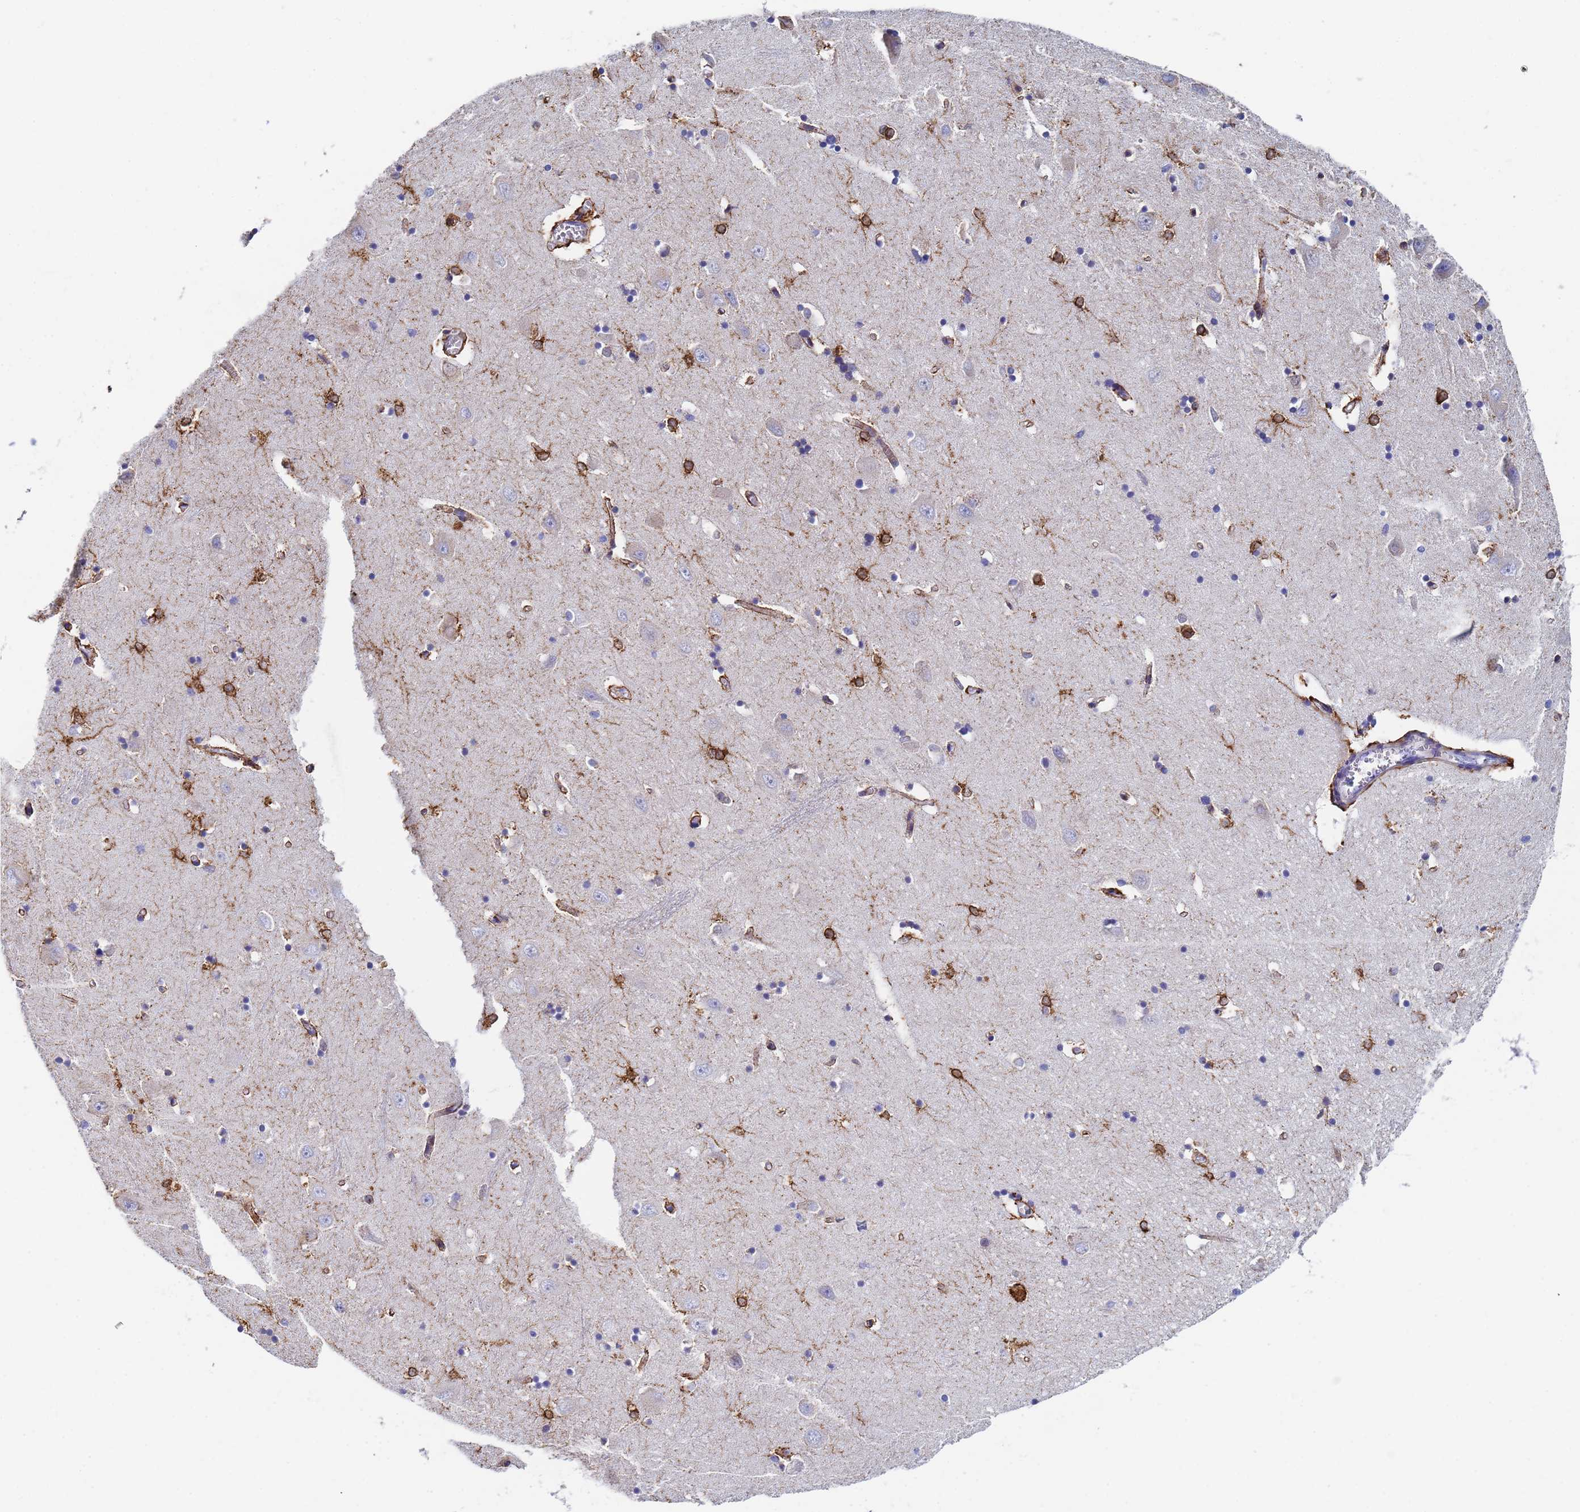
{"staining": {"intensity": "strong", "quantity": "<25%", "location": "cytoplasmic/membranous"}, "tissue": "hippocampus", "cell_type": "Glial cells", "image_type": "normal", "snomed": [{"axis": "morphology", "description": "Normal tissue, NOS"}, {"axis": "topography", "description": "Hippocampus"}], "caption": "Immunohistochemistry micrograph of benign hippocampus stained for a protein (brown), which shows medium levels of strong cytoplasmic/membranous positivity in about <25% of glial cells.", "gene": "GDAP2", "patient": {"sex": "male", "age": 70}}